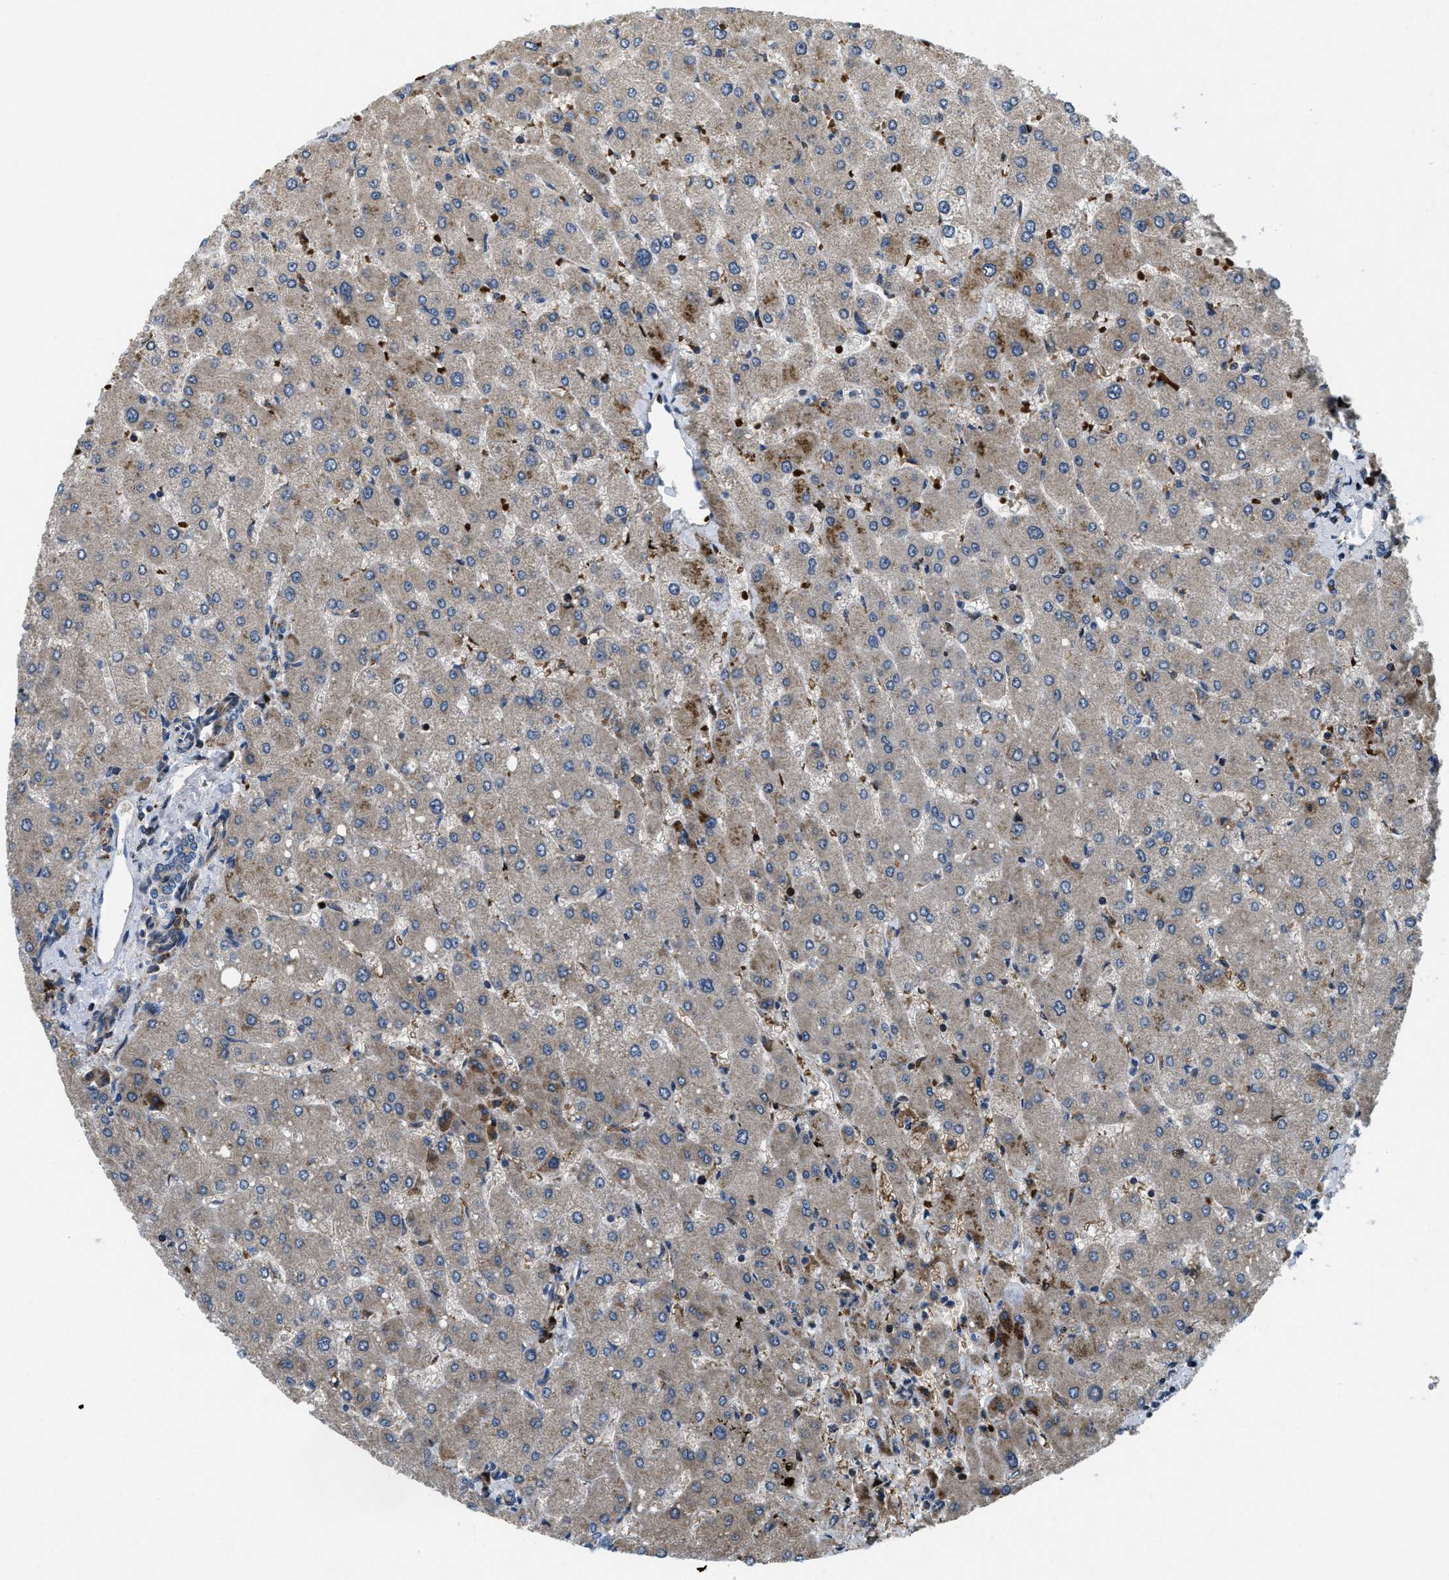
{"staining": {"intensity": "weak", "quantity": ">75%", "location": "cytoplasmic/membranous"}, "tissue": "liver", "cell_type": "Cholangiocytes", "image_type": "normal", "snomed": [{"axis": "morphology", "description": "Normal tissue, NOS"}, {"axis": "topography", "description": "Liver"}], "caption": "IHC photomicrograph of unremarkable human liver stained for a protein (brown), which demonstrates low levels of weak cytoplasmic/membranous expression in approximately >75% of cholangiocytes.", "gene": "CSPG4", "patient": {"sex": "male", "age": 55}}